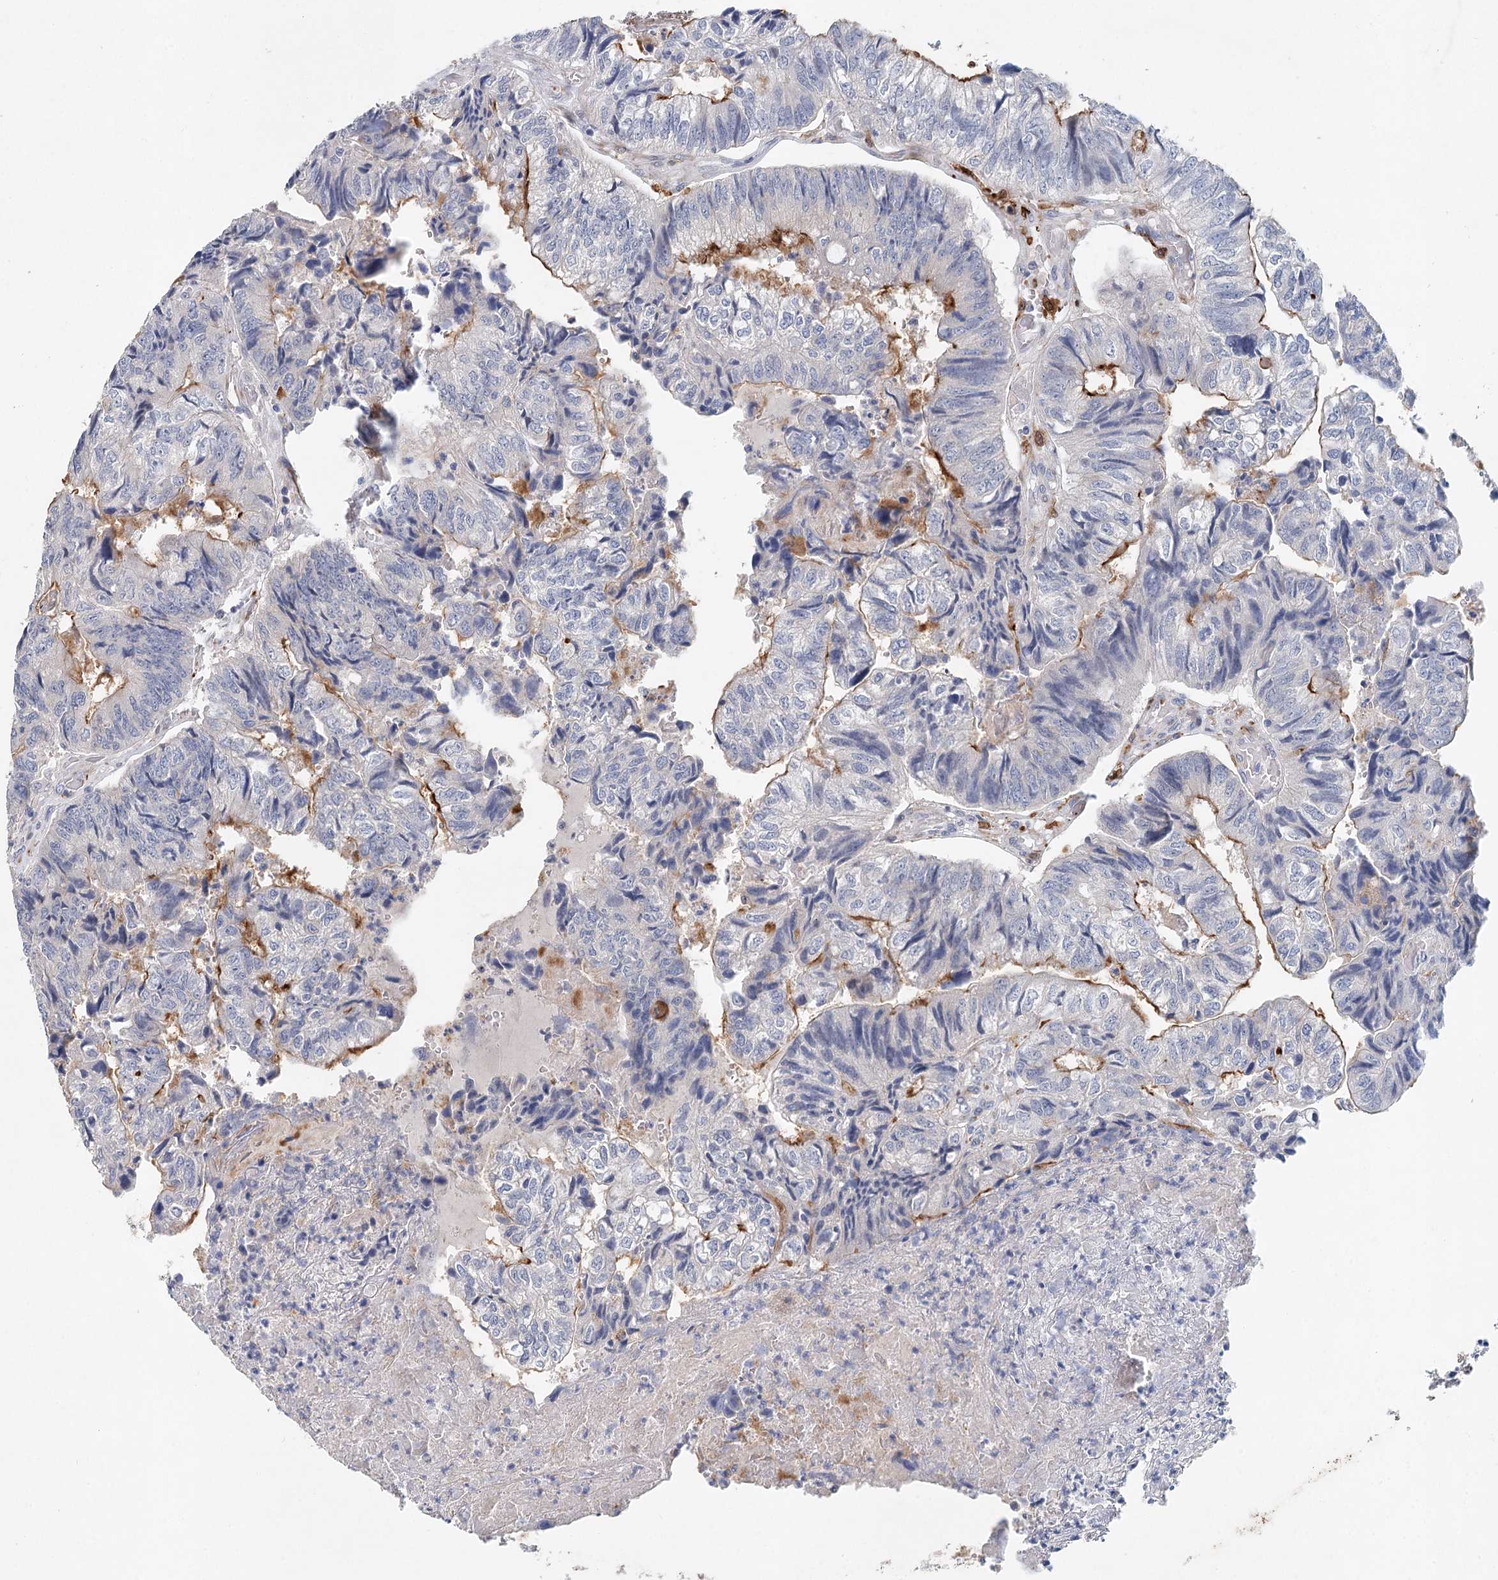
{"staining": {"intensity": "moderate", "quantity": "<25%", "location": "cytoplasmic/membranous"}, "tissue": "colorectal cancer", "cell_type": "Tumor cells", "image_type": "cancer", "snomed": [{"axis": "morphology", "description": "Adenocarcinoma, NOS"}, {"axis": "topography", "description": "Colon"}], "caption": "Colorectal cancer tissue exhibits moderate cytoplasmic/membranous expression in about <25% of tumor cells, visualized by immunohistochemistry.", "gene": "SLC19A3", "patient": {"sex": "female", "age": 67}}